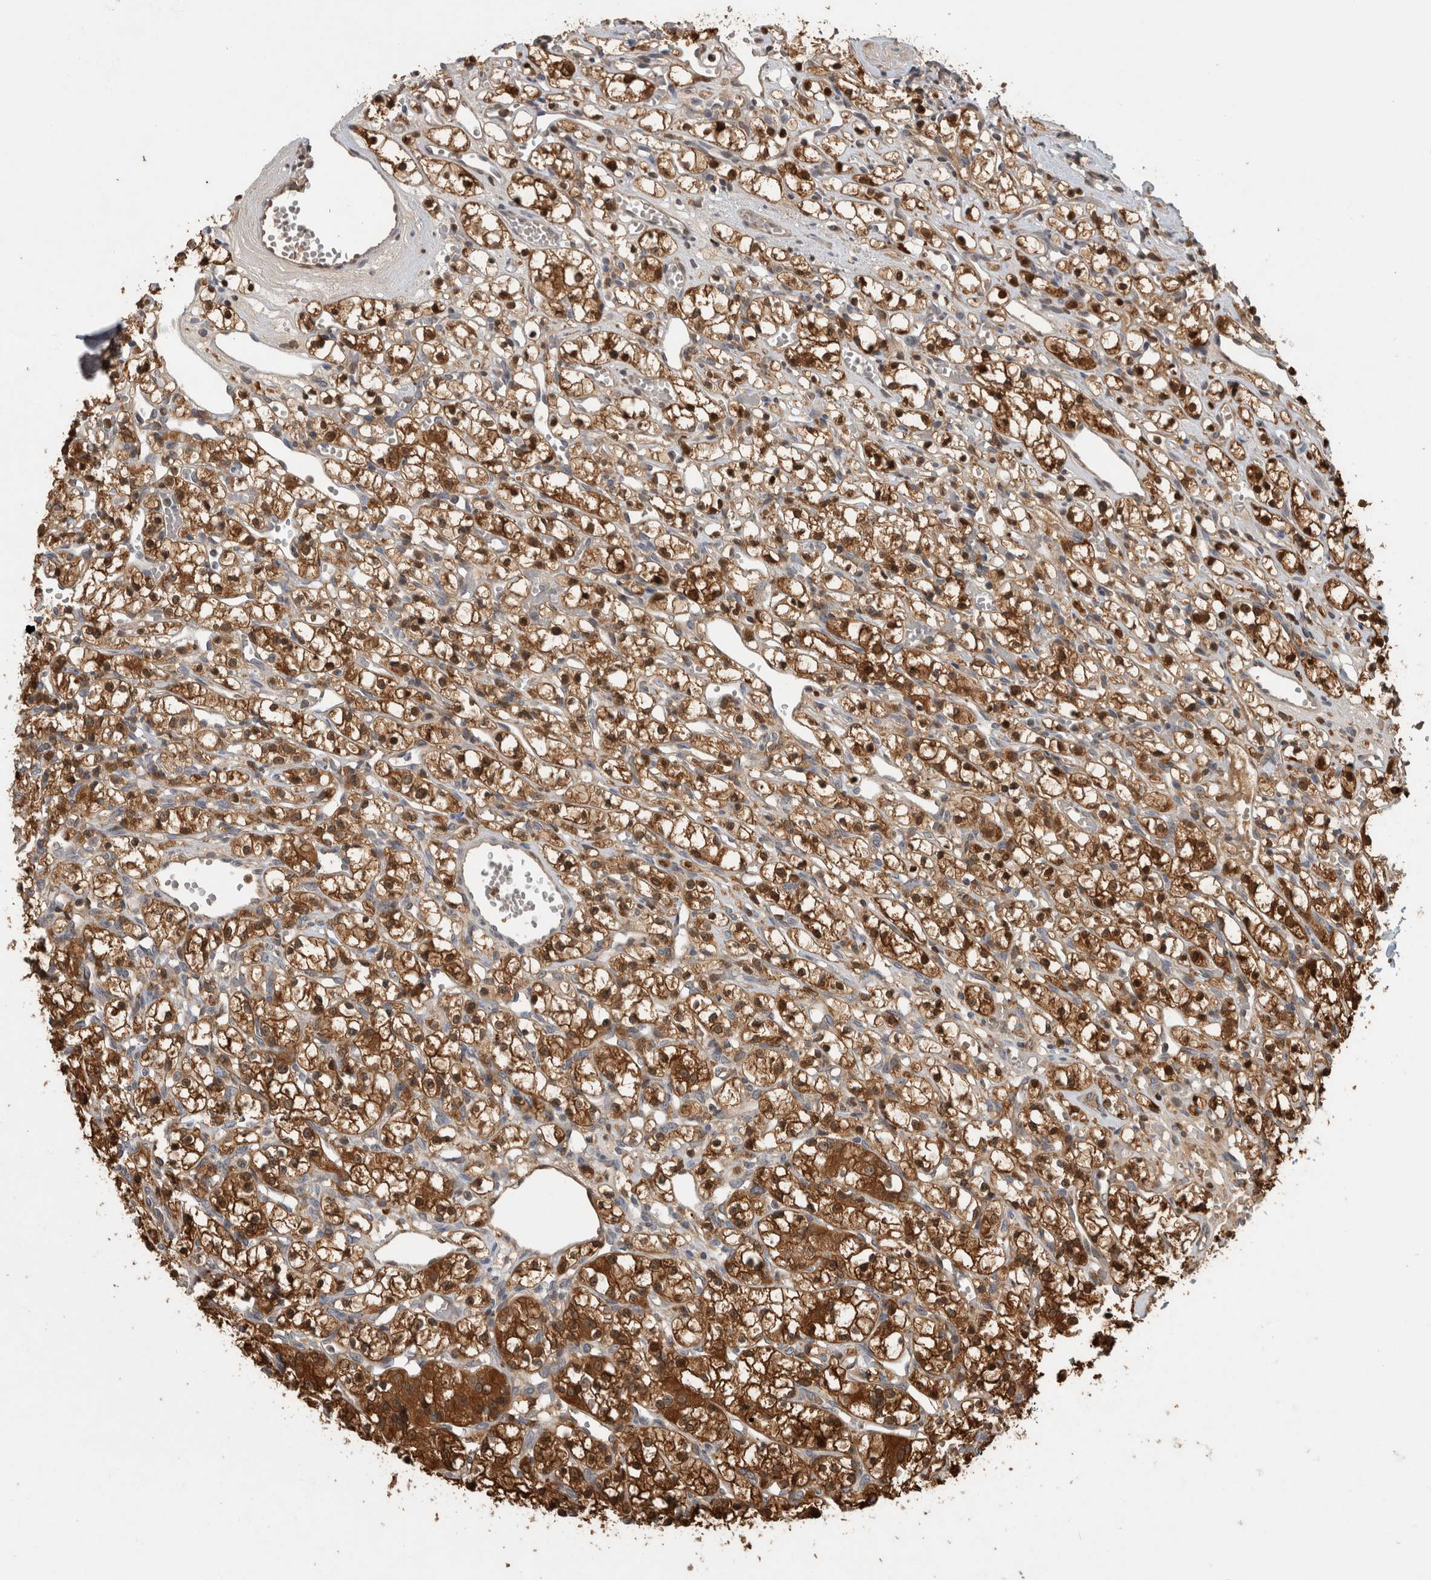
{"staining": {"intensity": "moderate", "quantity": ">75%", "location": "cytoplasmic/membranous,nuclear"}, "tissue": "renal cancer", "cell_type": "Tumor cells", "image_type": "cancer", "snomed": [{"axis": "morphology", "description": "Adenocarcinoma, NOS"}, {"axis": "topography", "description": "Kidney"}], "caption": "There is medium levels of moderate cytoplasmic/membranous and nuclear staining in tumor cells of adenocarcinoma (renal), as demonstrated by immunohistochemical staining (brown color).", "gene": "ASTN2", "patient": {"sex": "female", "age": 59}}